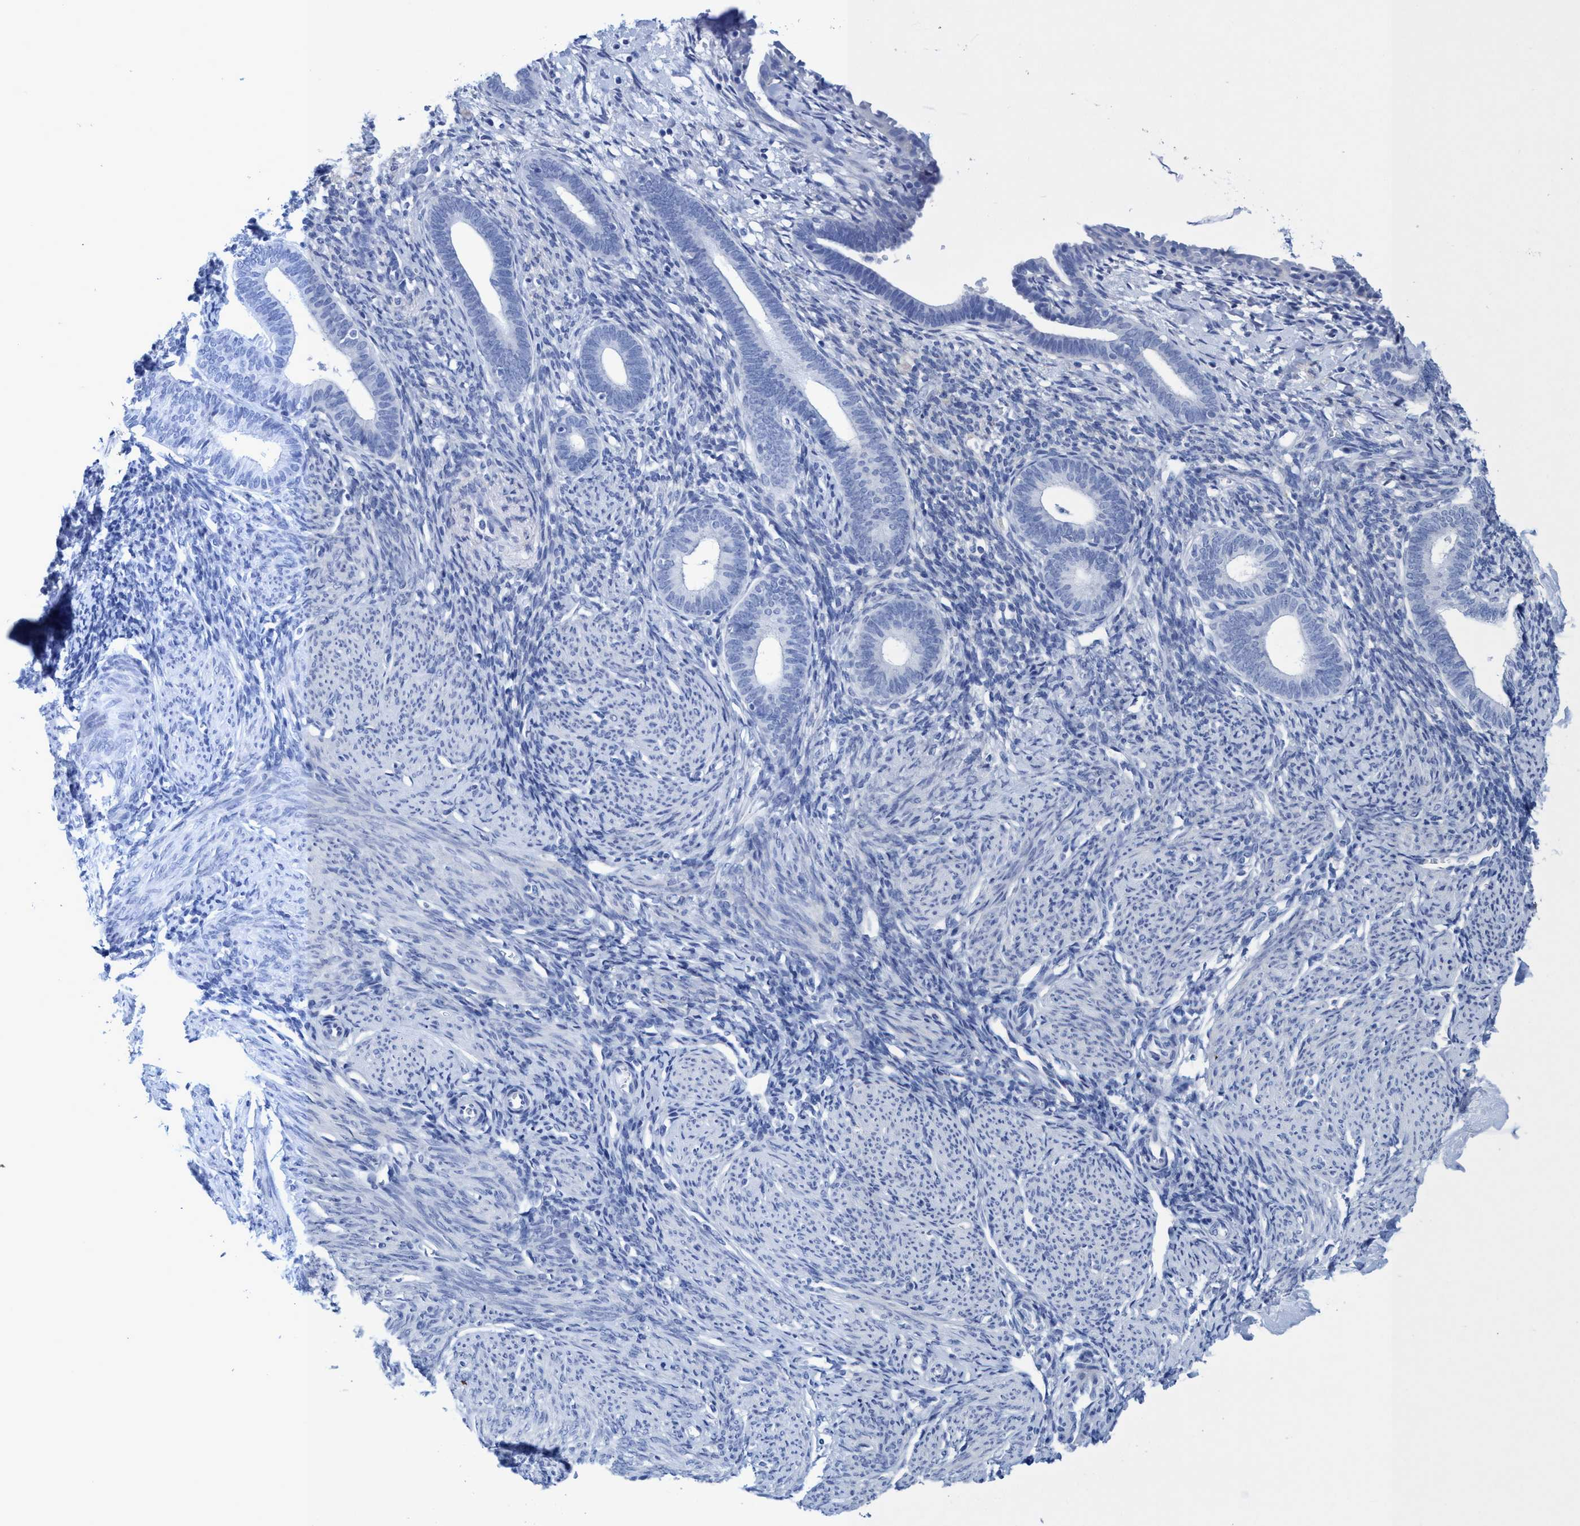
{"staining": {"intensity": "negative", "quantity": "none", "location": "none"}, "tissue": "endometrium", "cell_type": "Cells in endometrial stroma", "image_type": "normal", "snomed": [{"axis": "morphology", "description": "Normal tissue, NOS"}, {"axis": "morphology", "description": "Adenocarcinoma, NOS"}, {"axis": "topography", "description": "Endometrium"}], "caption": "Immunohistochemical staining of unremarkable human endometrium exhibits no significant positivity in cells in endometrial stroma.", "gene": "PLPPR1", "patient": {"sex": "female", "age": 57}}